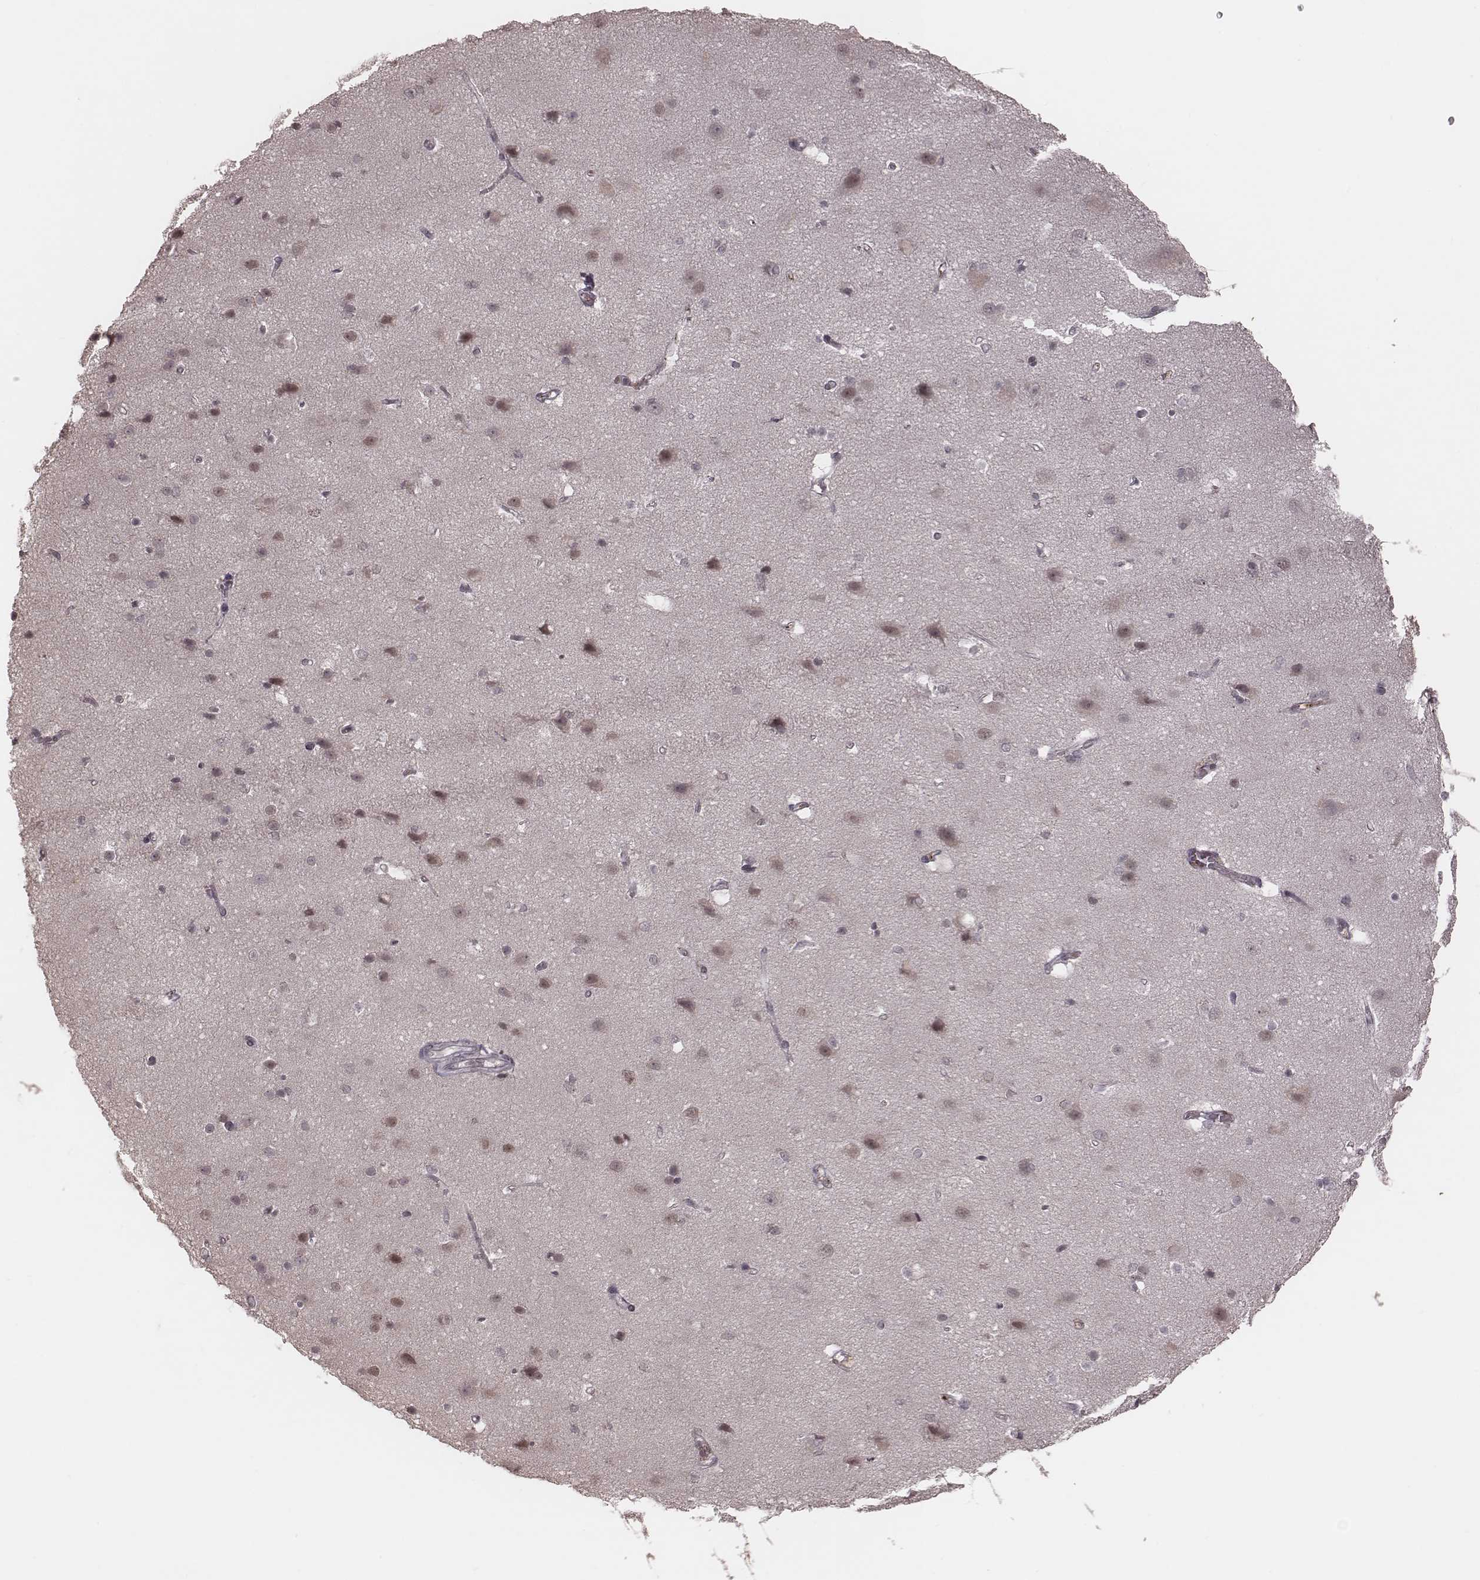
{"staining": {"intensity": "negative", "quantity": "none", "location": "none"}, "tissue": "cerebral cortex", "cell_type": "Endothelial cells", "image_type": "normal", "snomed": [{"axis": "morphology", "description": "Normal tissue, NOS"}, {"axis": "topography", "description": "Cerebral cortex"}], "caption": "DAB immunohistochemical staining of unremarkable cerebral cortex reveals no significant staining in endothelial cells. Brightfield microscopy of IHC stained with DAB (brown) and hematoxylin (blue), captured at high magnification.", "gene": "IL5", "patient": {"sex": "male", "age": 37}}